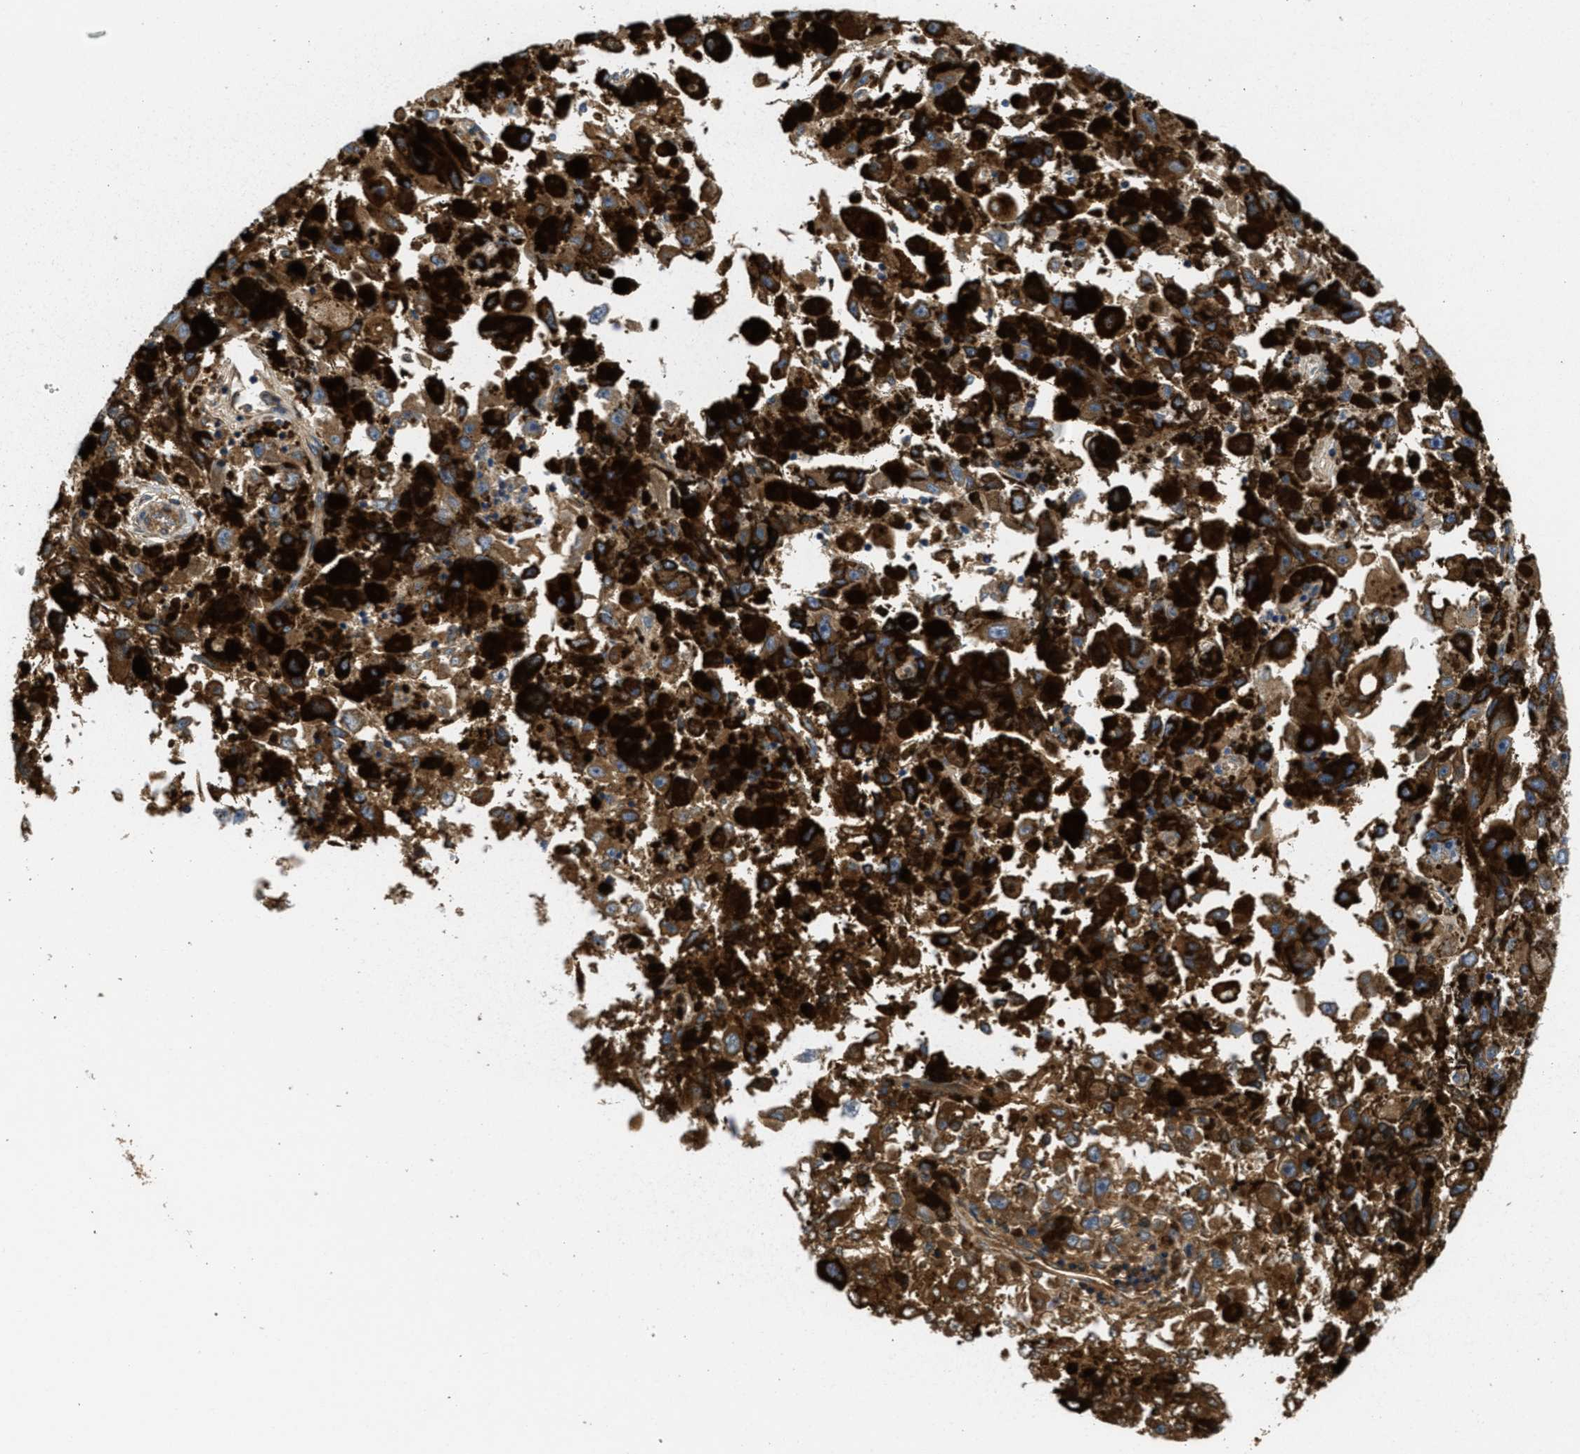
{"staining": {"intensity": "moderate", "quantity": ">75%", "location": "cytoplasmic/membranous"}, "tissue": "melanoma", "cell_type": "Tumor cells", "image_type": "cancer", "snomed": [{"axis": "morphology", "description": "Malignant melanoma, NOS"}, {"axis": "topography", "description": "Skin"}], "caption": "Malignant melanoma stained for a protein (brown) displays moderate cytoplasmic/membranous positive staining in about >75% of tumor cells.", "gene": "GALK1", "patient": {"sex": "female", "age": 104}}